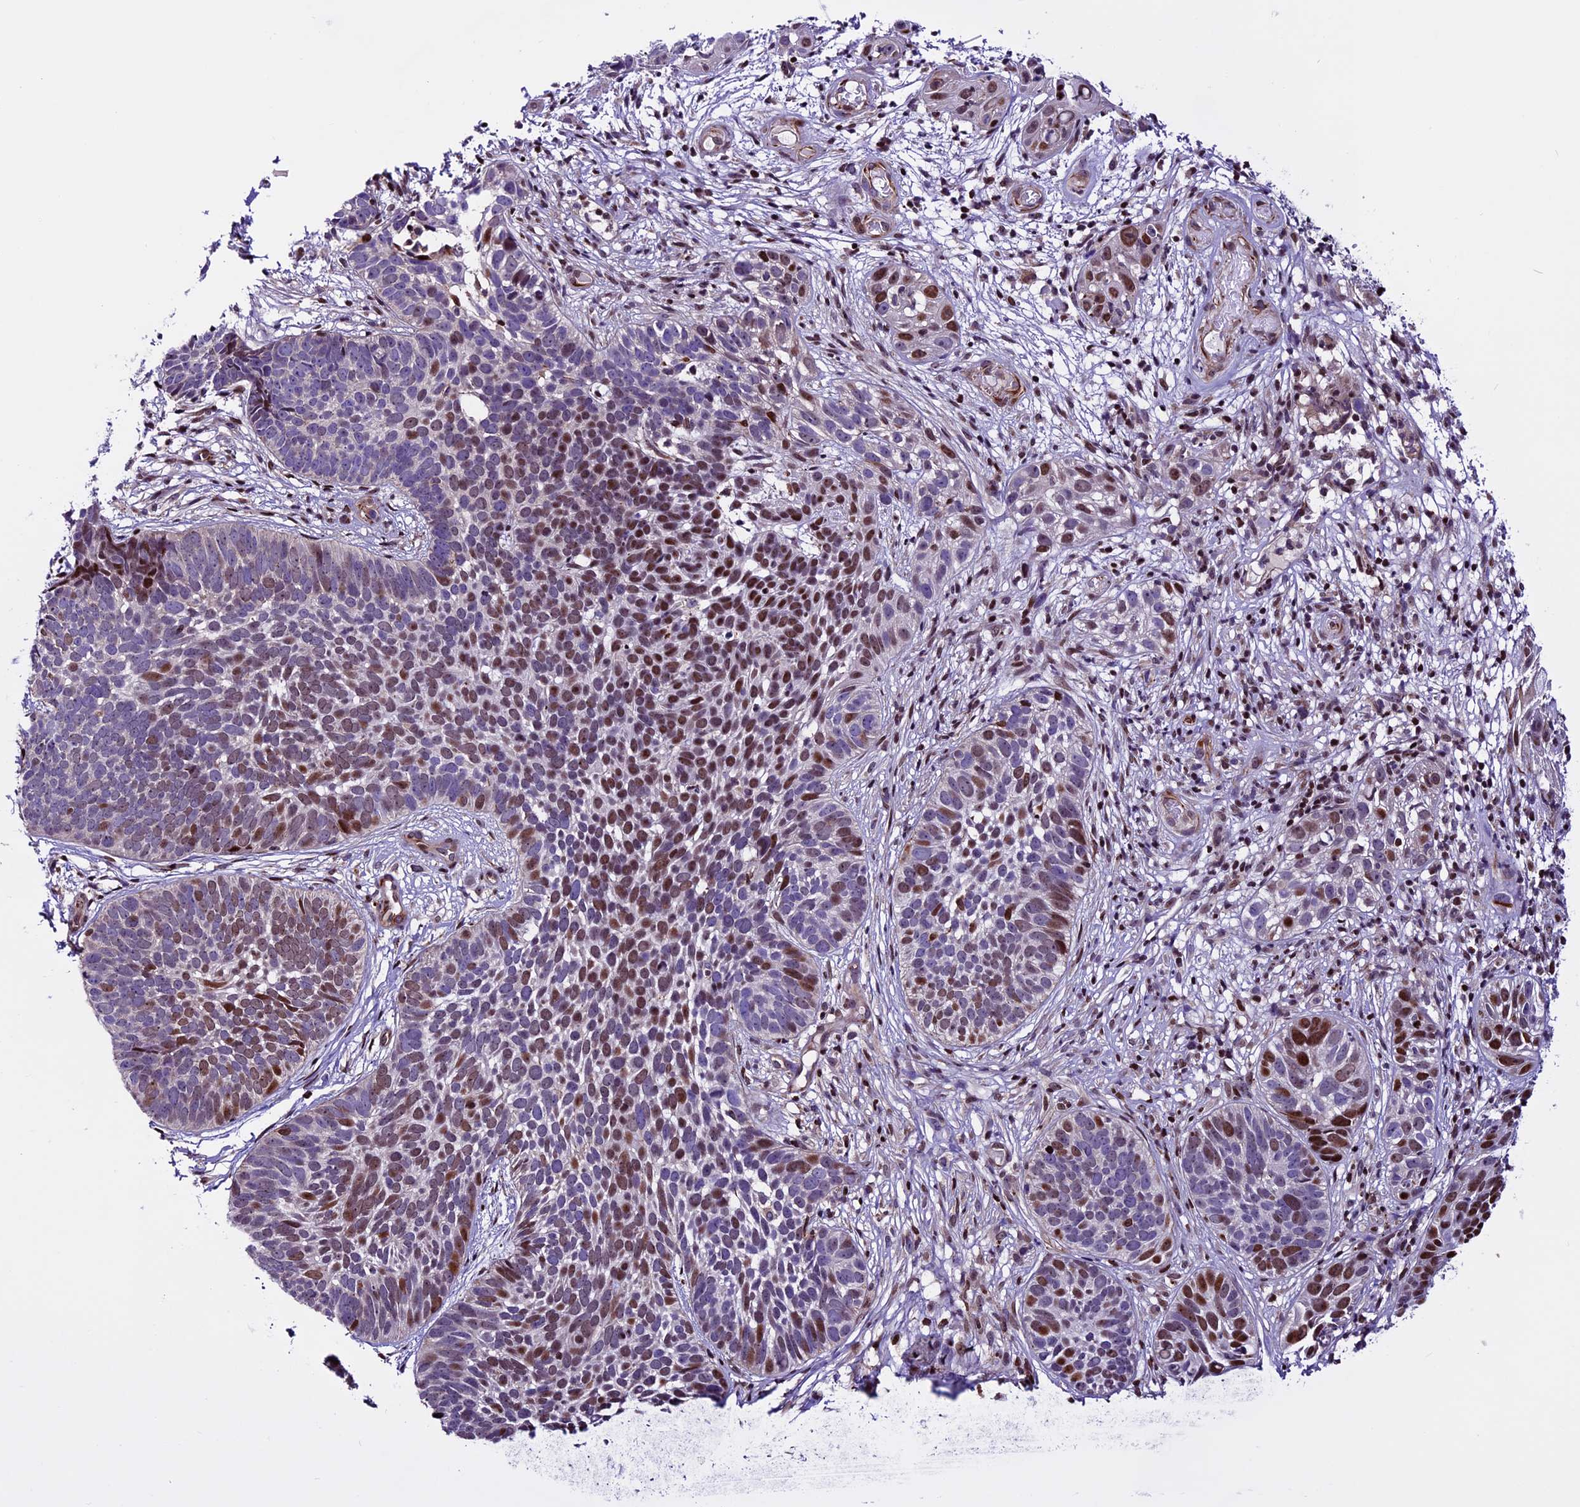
{"staining": {"intensity": "moderate", "quantity": "25%-75%", "location": "nuclear"}, "tissue": "skin cancer", "cell_type": "Tumor cells", "image_type": "cancer", "snomed": [{"axis": "morphology", "description": "Basal cell carcinoma"}, {"axis": "topography", "description": "Skin"}], "caption": "Immunohistochemical staining of skin cancer (basal cell carcinoma) exhibits medium levels of moderate nuclear protein positivity in about 25%-75% of tumor cells.", "gene": "RINL", "patient": {"sex": "male", "age": 89}}